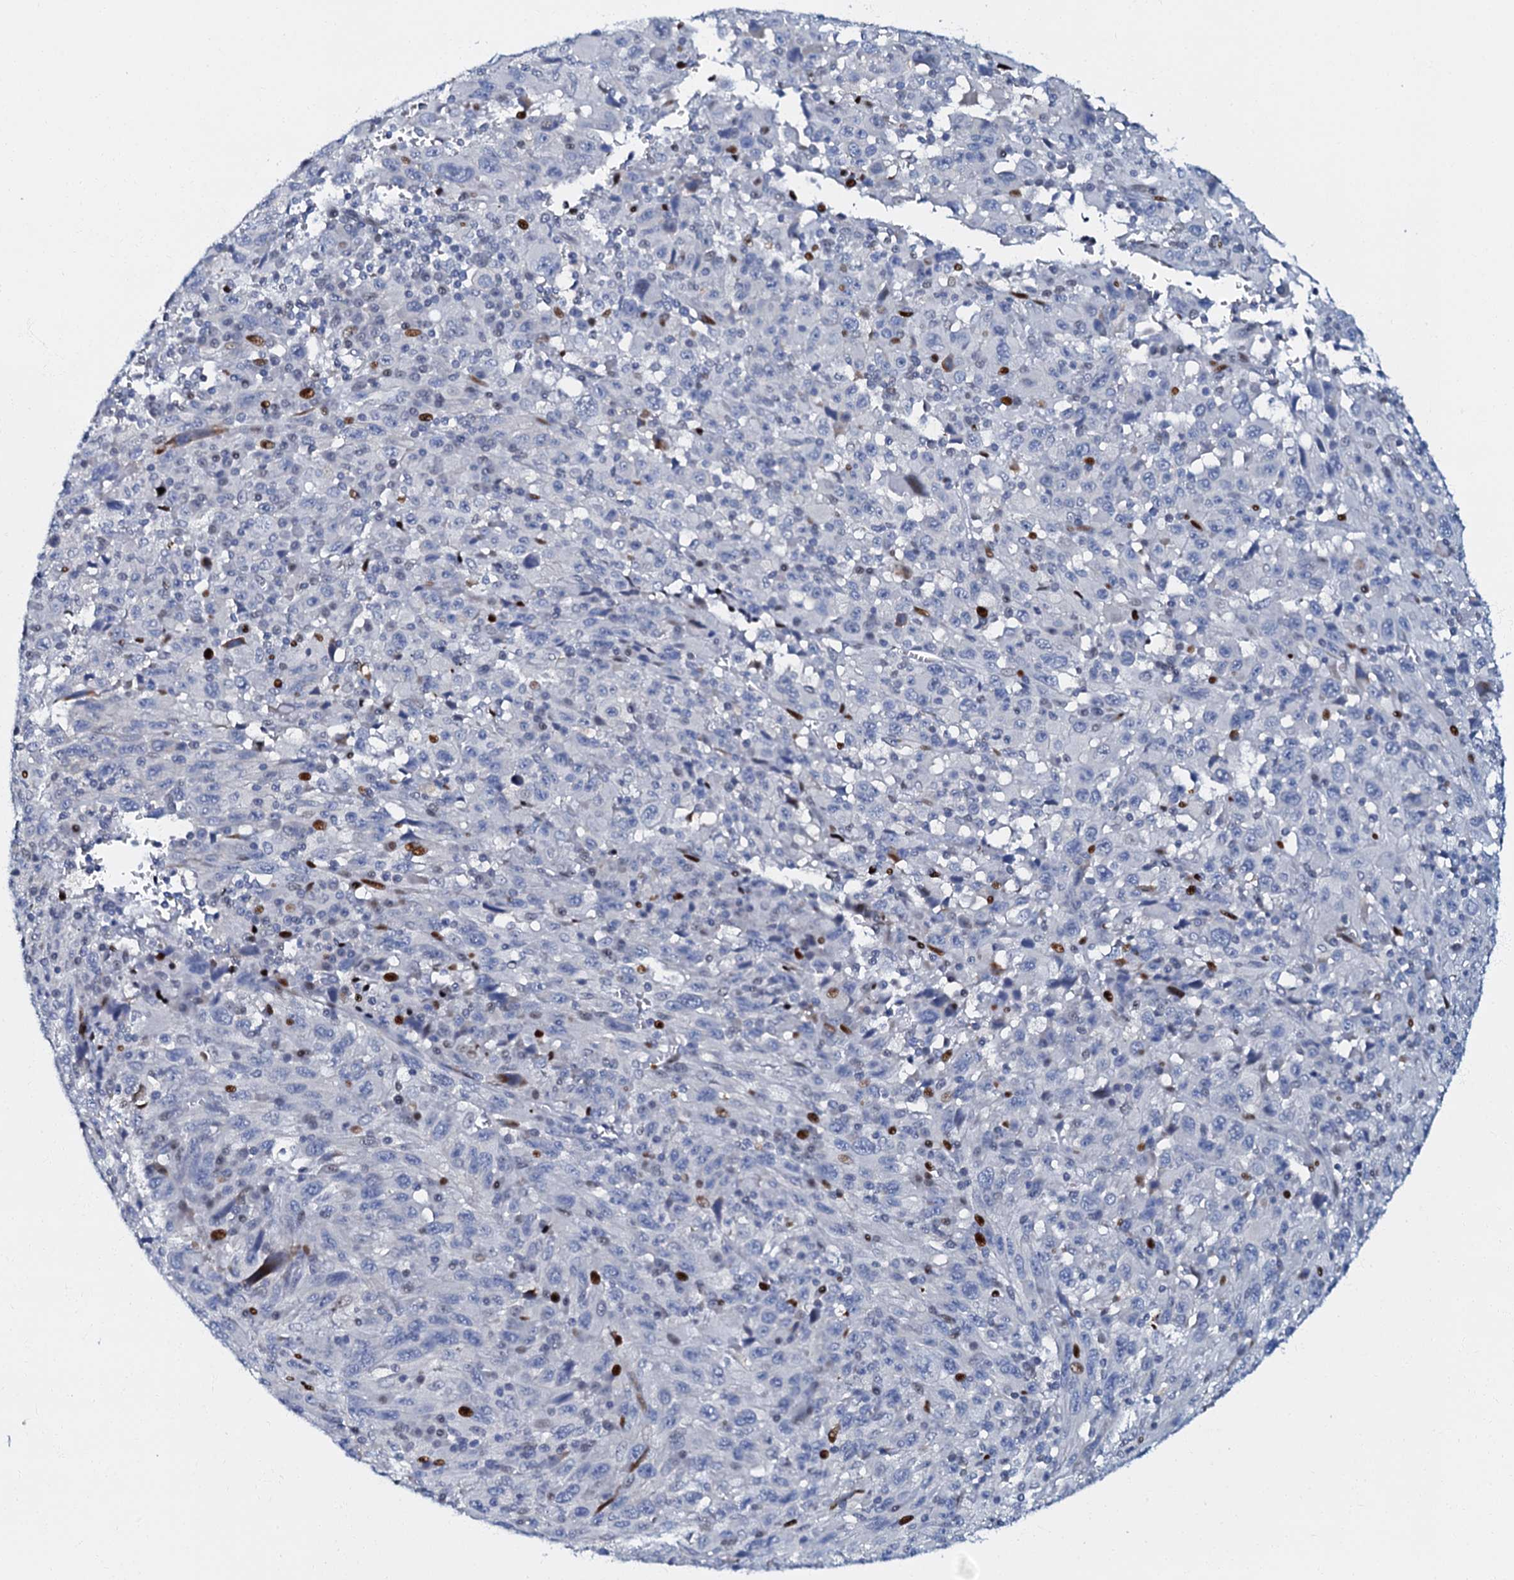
{"staining": {"intensity": "negative", "quantity": "none", "location": "none"}, "tissue": "melanoma", "cell_type": "Tumor cells", "image_type": "cancer", "snomed": [{"axis": "morphology", "description": "Malignant melanoma, Metastatic site"}, {"axis": "topography", "description": "Skin"}], "caption": "Tumor cells are negative for protein expression in human malignant melanoma (metastatic site). Brightfield microscopy of immunohistochemistry stained with DAB (brown) and hematoxylin (blue), captured at high magnification.", "gene": "MFSD5", "patient": {"sex": "female", "age": 56}}